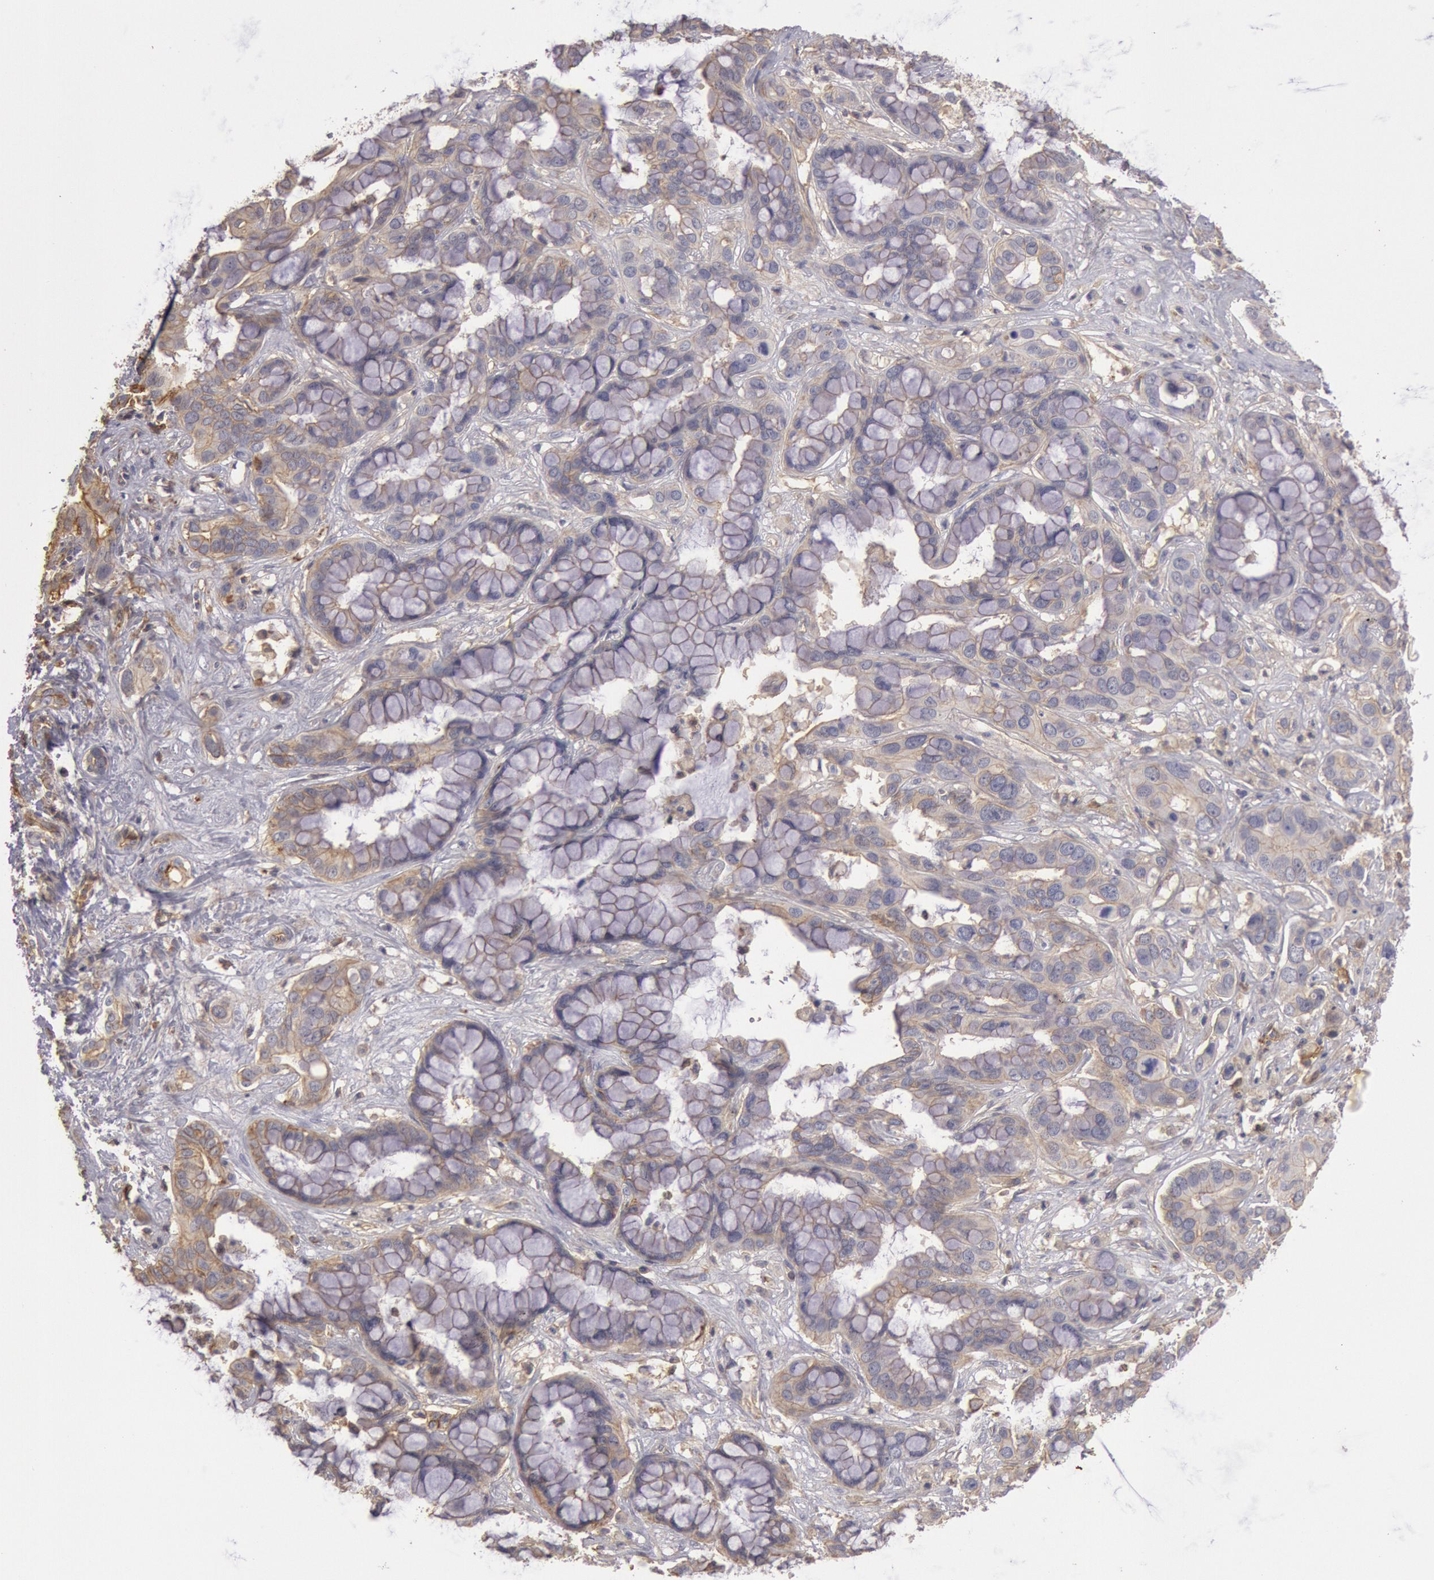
{"staining": {"intensity": "weak", "quantity": "25%-75%", "location": "cytoplasmic/membranous"}, "tissue": "liver cancer", "cell_type": "Tumor cells", "image_type": "cancer", "snomed": [{"axis": "morphology", "description": "Cholangiocarcinoma"}, {"axis": "topography", "description": "Liver"}], "caption": "High-power microscopy captured an IHC photomicrograph of liver cholangiocarcinoma, revealing weak cytoplasmic/membranous positivity in approximately 25%-75% of tumor cells. Nuclei are stained in blue.", "gene": "SNAP23", "patient": {"sex": "female", "age": 65}}